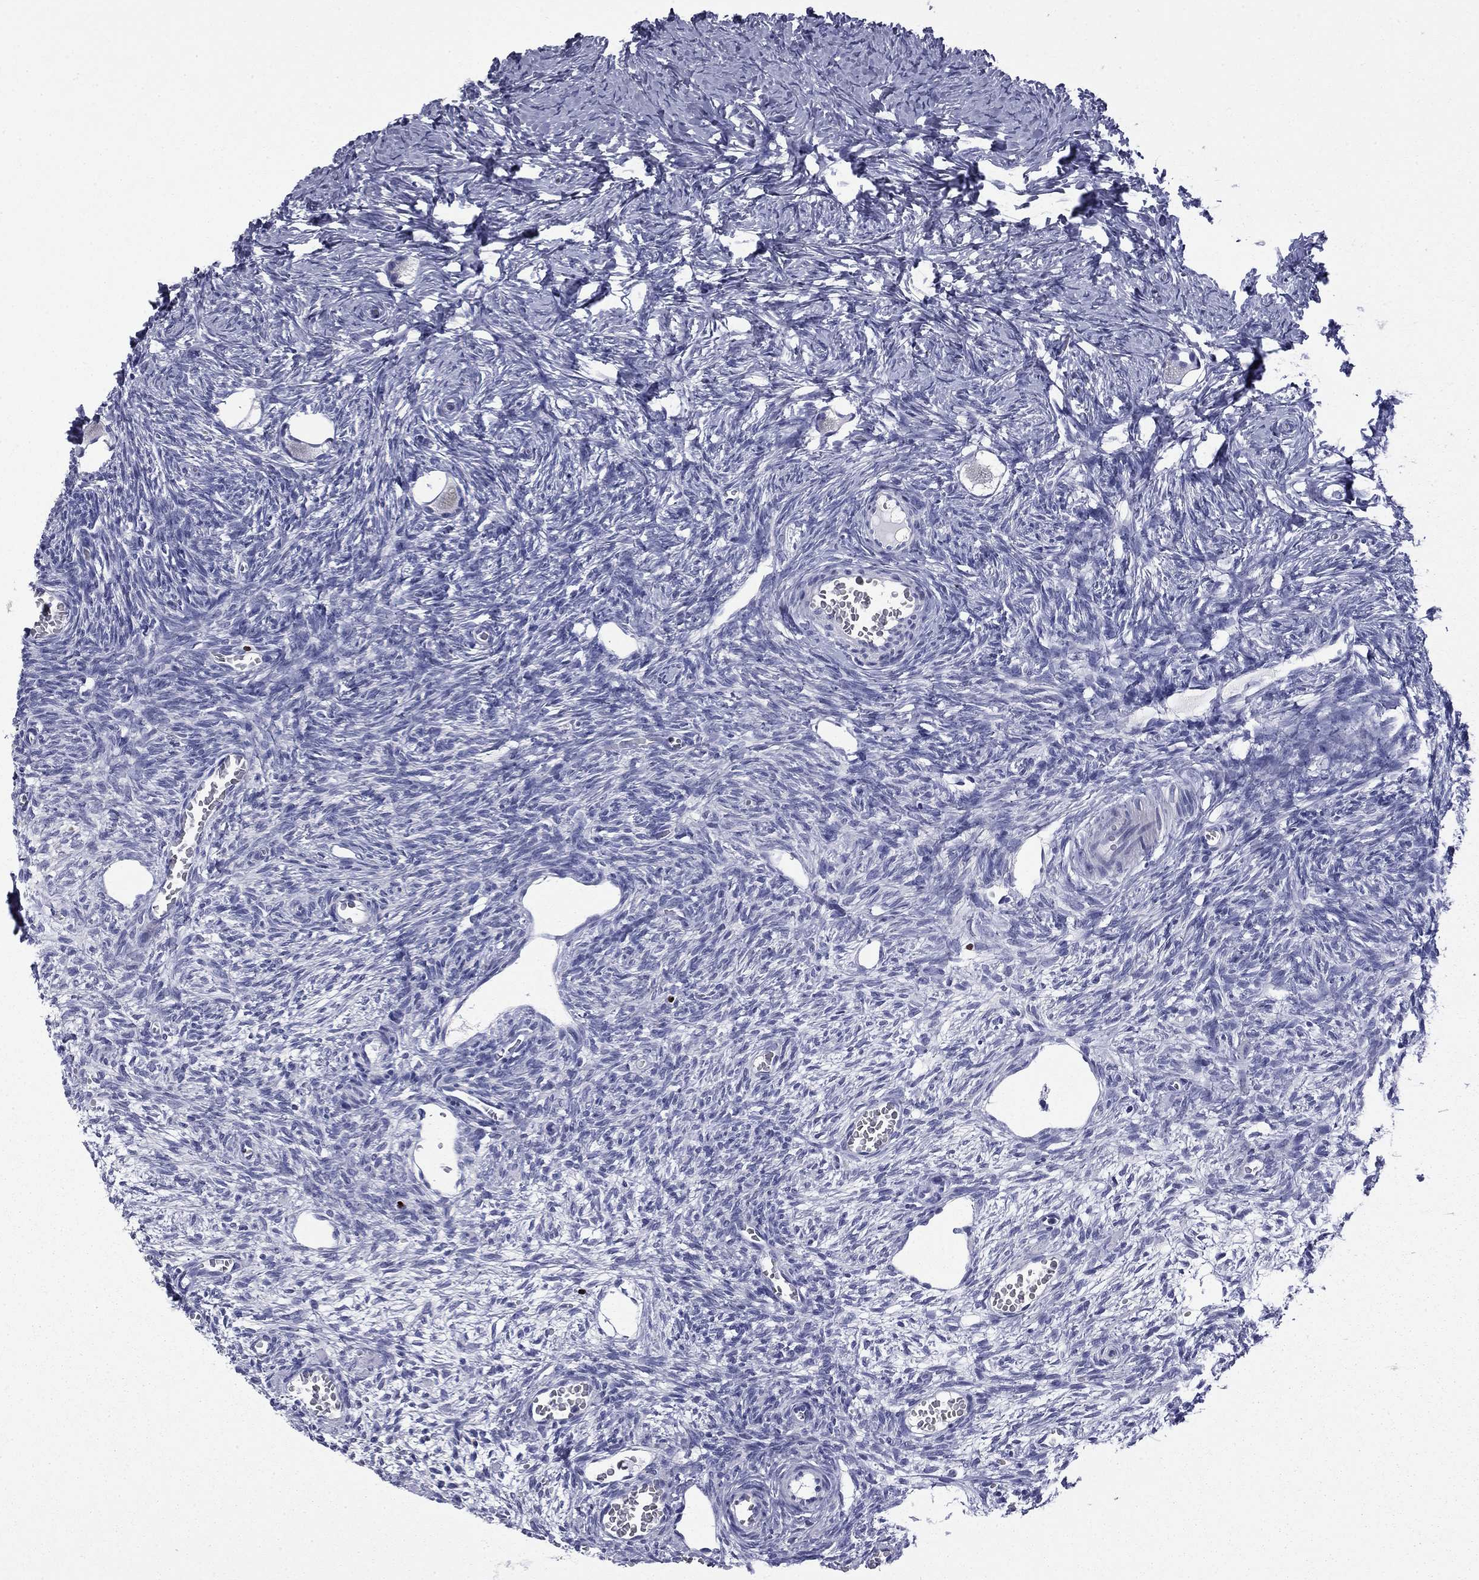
{"staining": {"intensity": "negative", "quantity": "none", "location": "none"}, "tissue": "ovary", "cell_type": "Follicle cells", "image_type": "normal", "snomed": [{"axis": "morphology", "description": "Normal tissue, NOS"}, {"axis": "topography", "description": "Ovary"}], "caption": "High power microscopy micrograph of an immunohistochemistry (IHC) image of normal ovary, revealing no significant expression in follicle cells. (Stains: DAB immunohistochemistry with hematoxylin counter stain, Microscopy: brightfield microscopy at high magnification).", "gene": "IKZF3", "patient": {"sex": "female", "age": 27}}